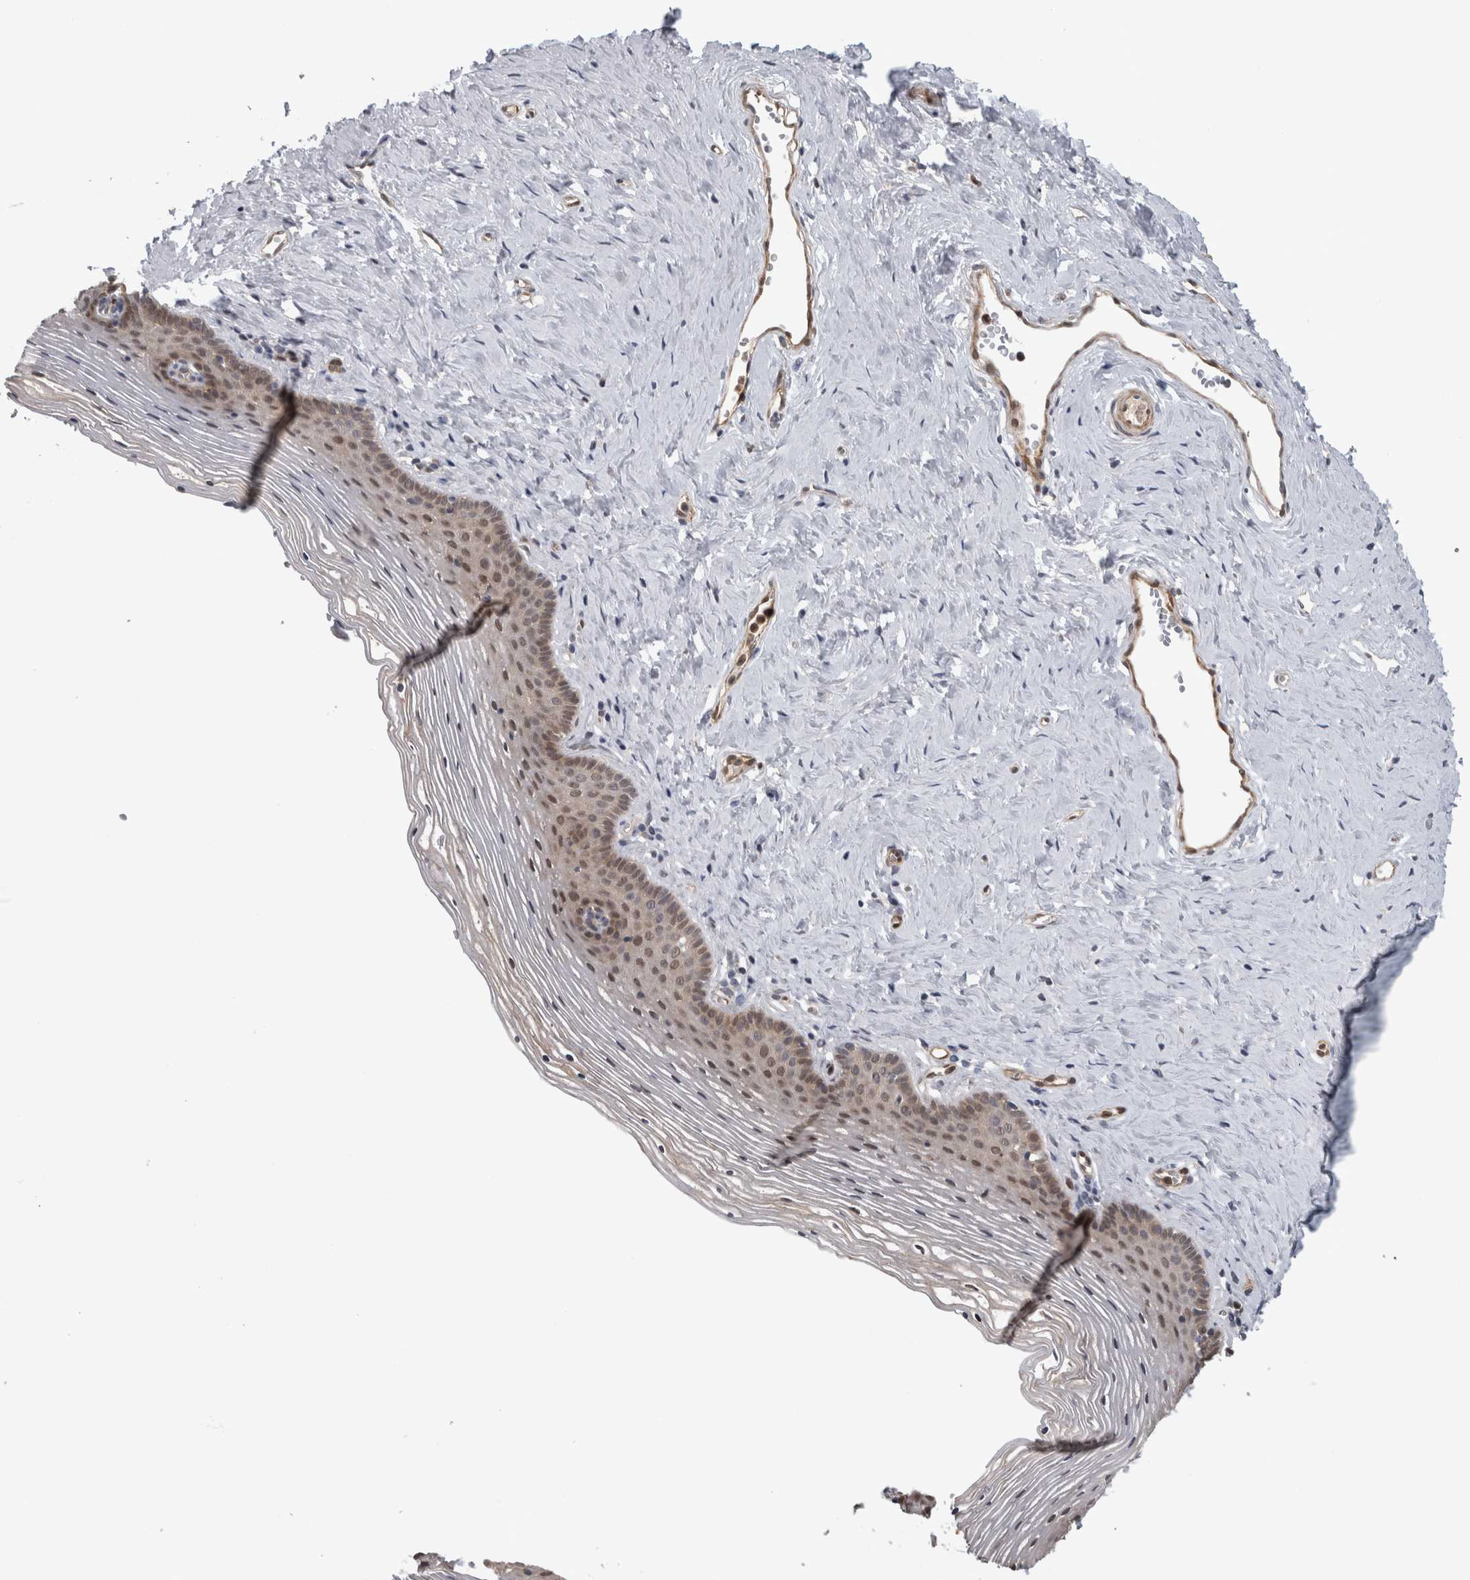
{"staining": {"intensity": "weak", "quantity": "25%-75%", "location": "nuclear"}, "tissue": "vagina", "cell_type": "Squamous epithelial cells", "image_type": "normal", "snomed": [{"axis": "morphology", "description": "Normal tissue, NOS"}, {"axis": "topography", "description": "Vagina"}], "caption": "Unremarkable vagina was stained to show a protein in brown. There is low levels of weak nuclear staining in about 25%-75% of squamous epithelial cells.", "gene": "NAPRT", "patient": {"sex": "female", "age": 32}}